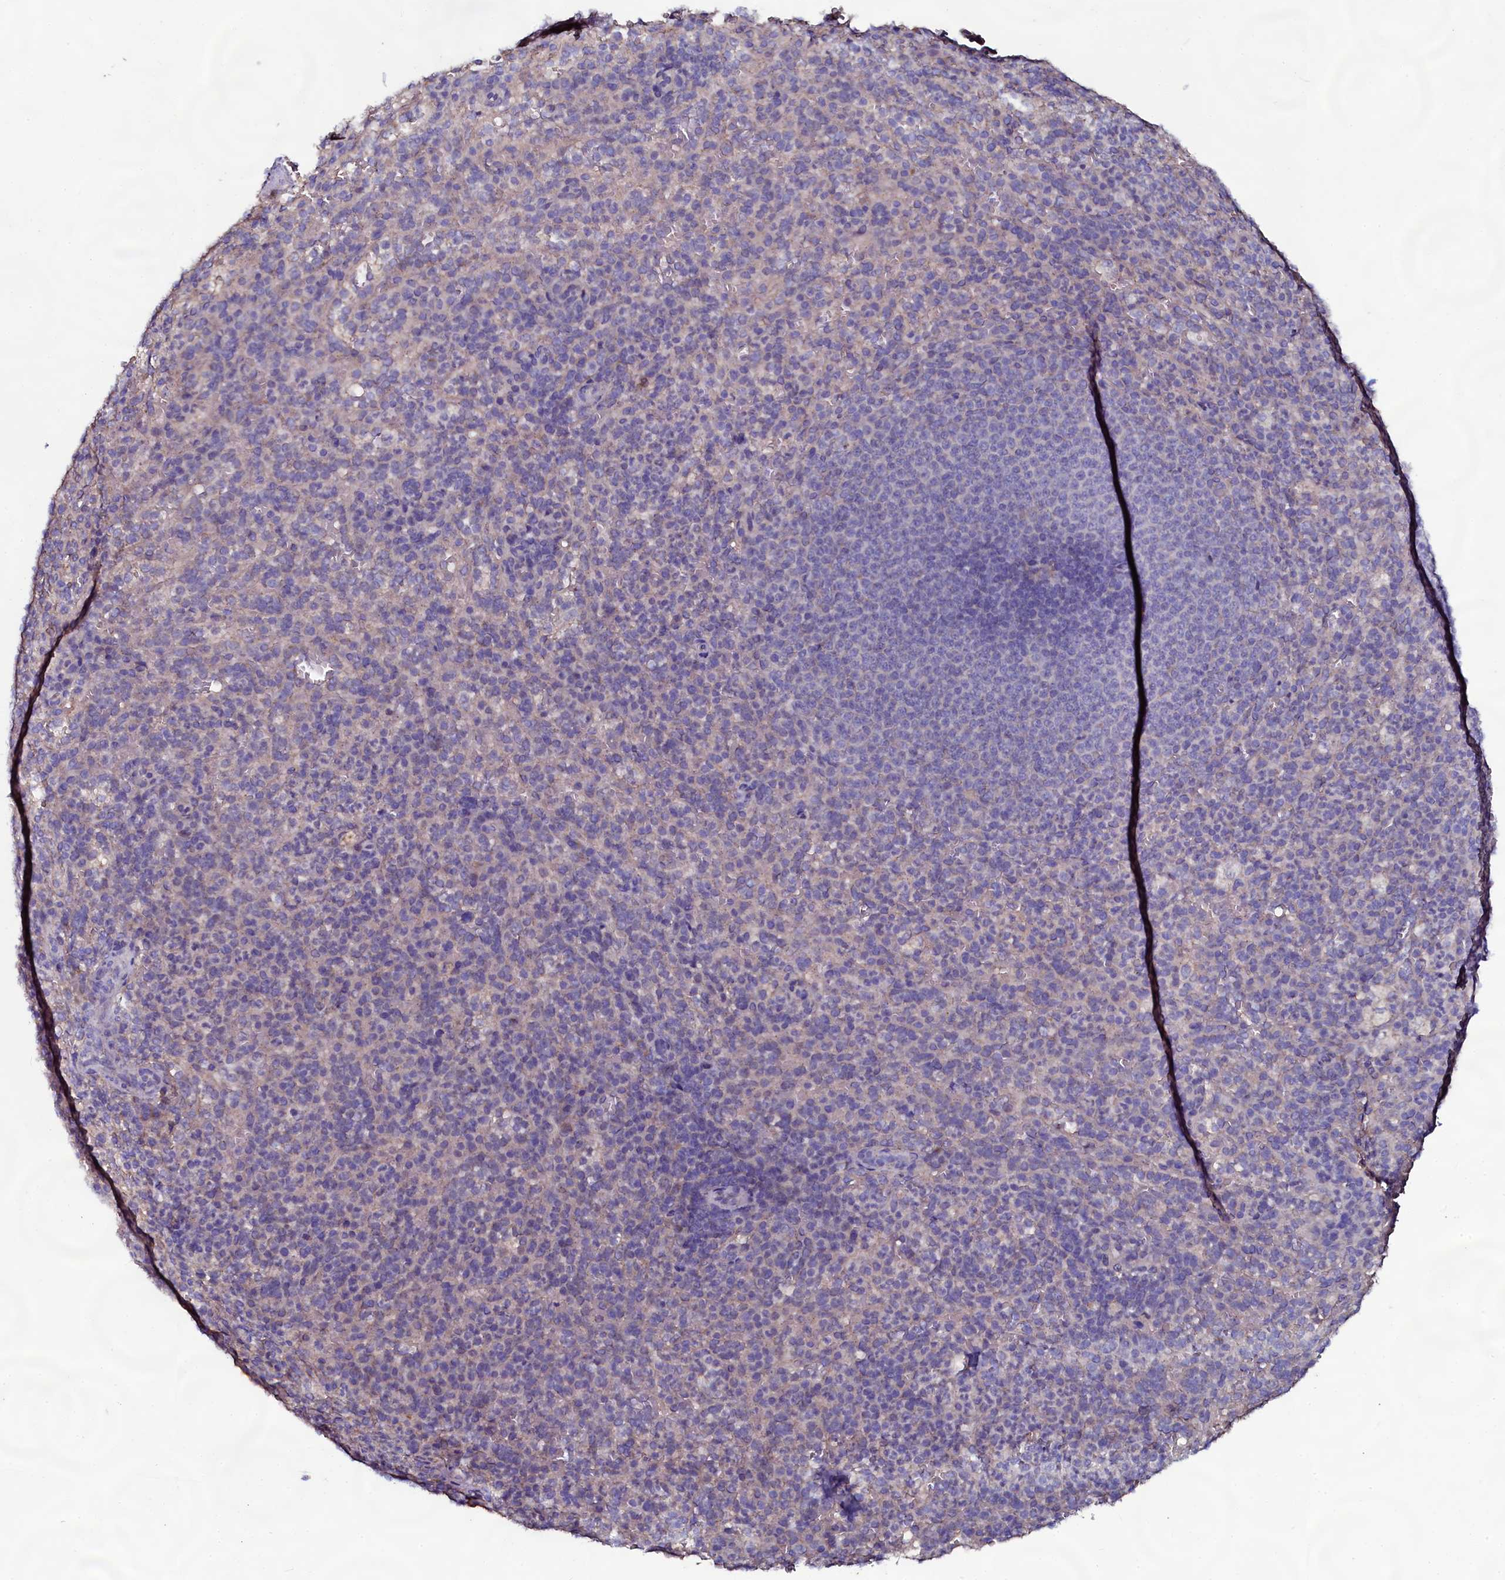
{"staining": {"intensity": "negative", "quantity": "none", "location": "none"}, "tissue": "spleen", "cell_type": "Cells in red pulp", "image_type": "normal", "snomed": [{"axis": "morphology", "description": "Normal tissue, NOS"}, {"axis": "topography", "description": "Spleen"}], "caption": "IHC histopathology image of benign spleen: human spleen stained with DAB exhibits no significant protein staining in cells in red pulp.", "gene": "USPL1", "patient": {"sex": "female", "age": 21}}